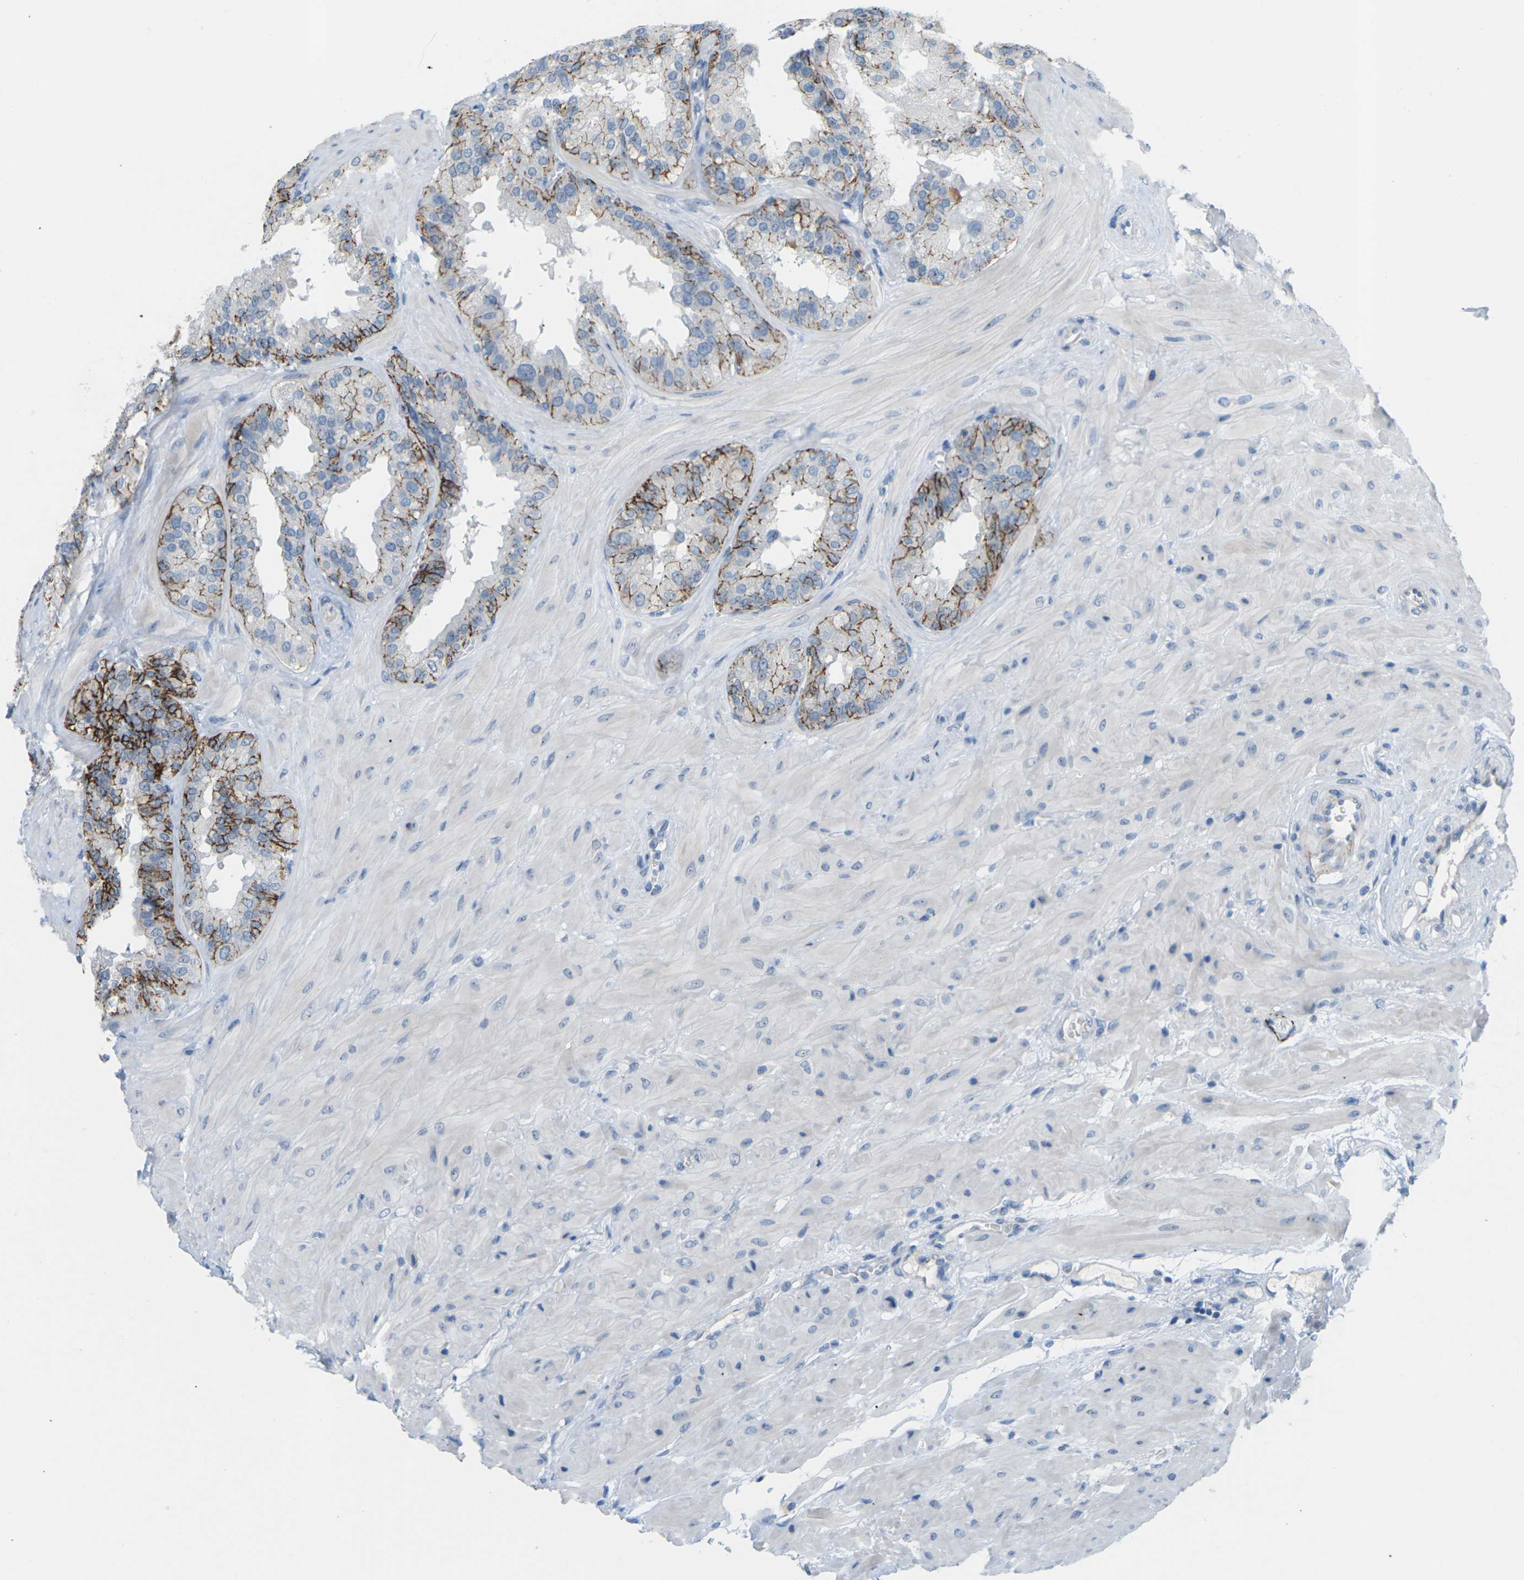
{"staining": {"intensity": "strong", "quantity": "25%-75%", "location": "cytoplasmic/membranous"}, "tissue": "seminal vesicle", "cell_type": "Glandular cells", "image_type": "normal", "snomed": [{"axis": "morphology", "description": "Normal tissue, NOS"}, {"axis": "topography", "description": "Prostate"}, {"axis": "topography", "description": "Seminal veicle"}], "caption": "Human seminal vesicle stained for a protein (brown) displays strong cytoplasmic/membranous positive positivity in approximately 25%-75% of glandular cells.", "gene": "CLDN3", "patient": {"sex": "male", "age": 51}}